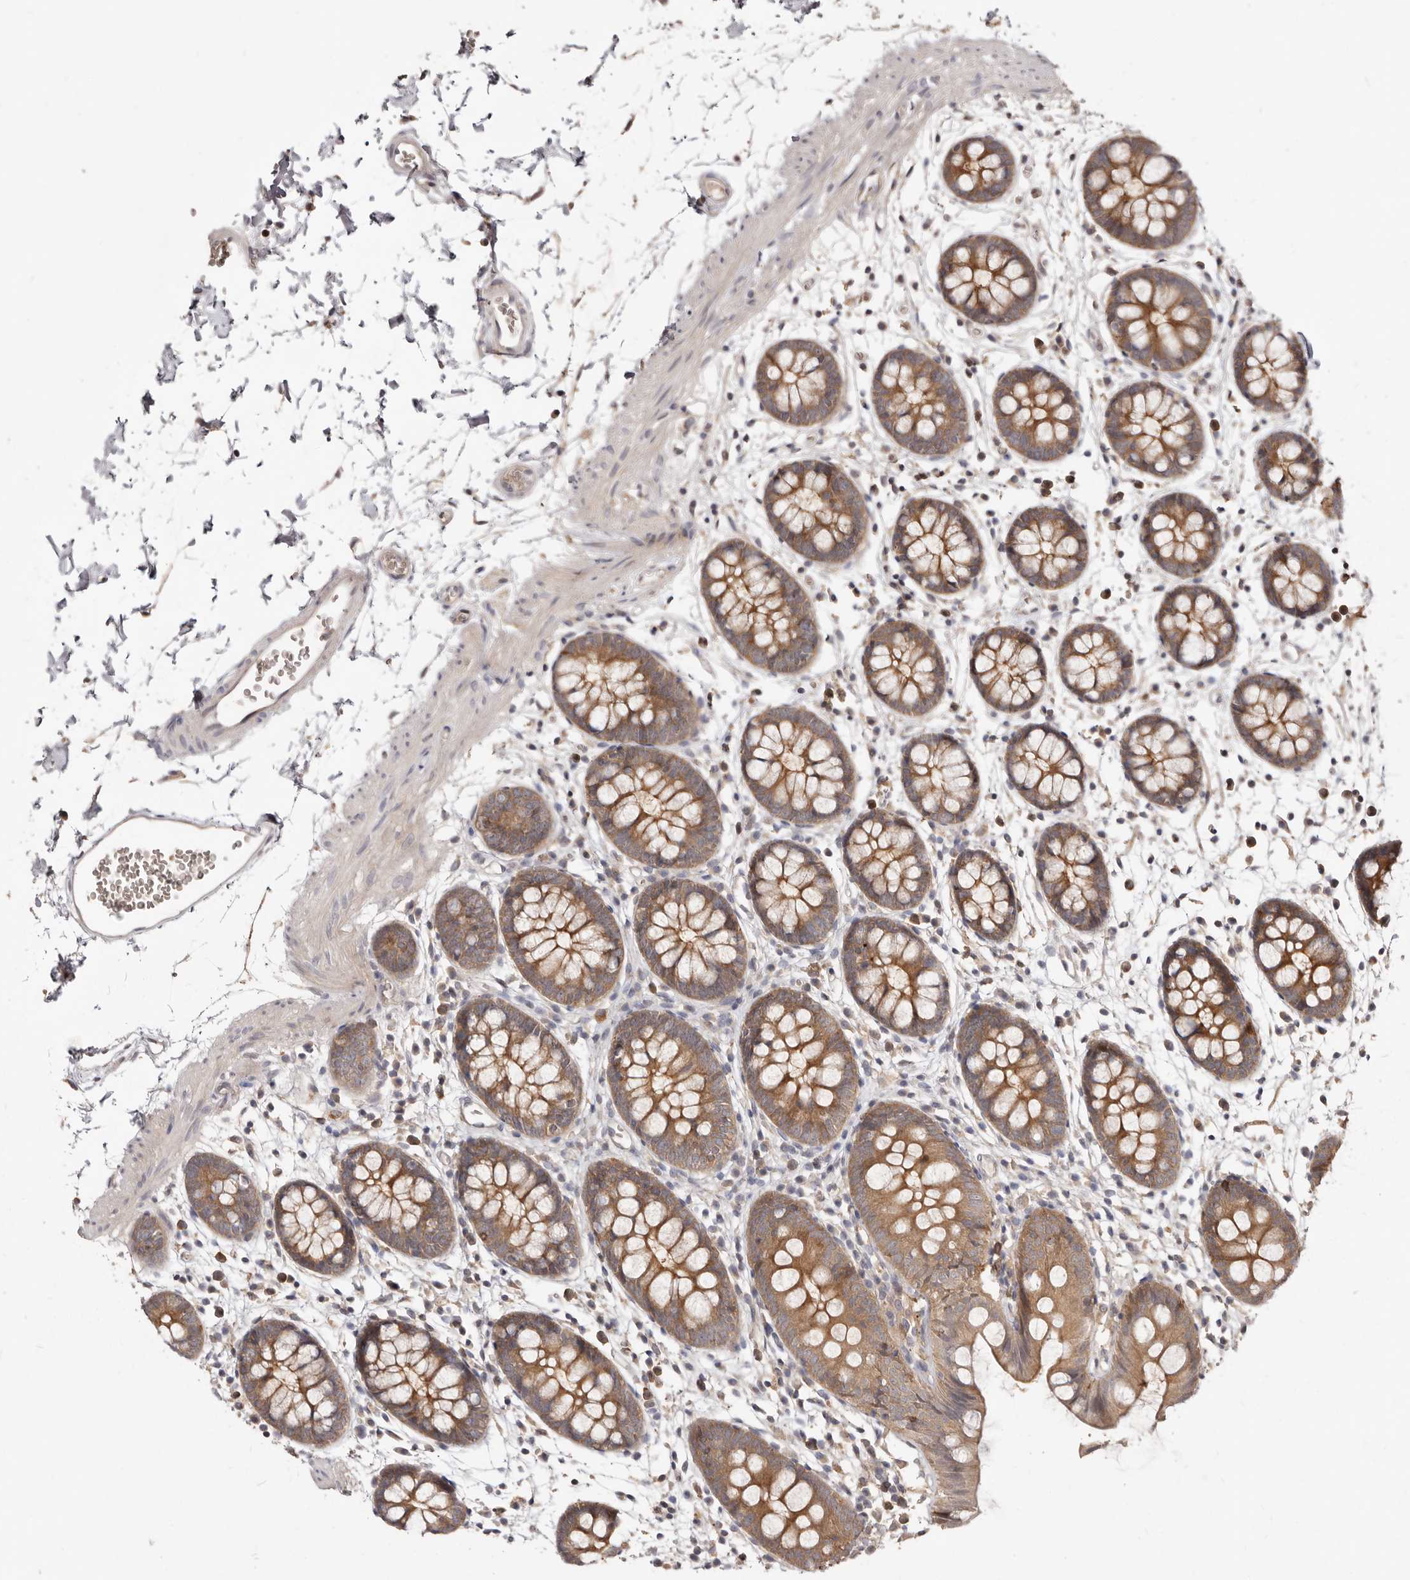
{"staining": {"intensity": "weak", "quantity": "25%-75%", "location": "cytoplasmic/membranous"}, "tissue": "colon", "cell_type": "Endothelial cells", "image_type": "normal", "snomed": [{"axis": "morphology", "description": "Normal tissue, NOS"}, {"axis": "topography", "description": "Colon"}], "caption": "Protein expression analysis of normal human colon reveals weak cytoplasmic/membranous staining in approximately 25%-75% of endothelial cells. Using DAB (3,3'-diaminobenzidine) (brown) and hematoxylin (blue) stains, captured at high magnification using brightfield microscopy.", "gene": "TC2N", "patient": {"sex": "male", "age": 56}}